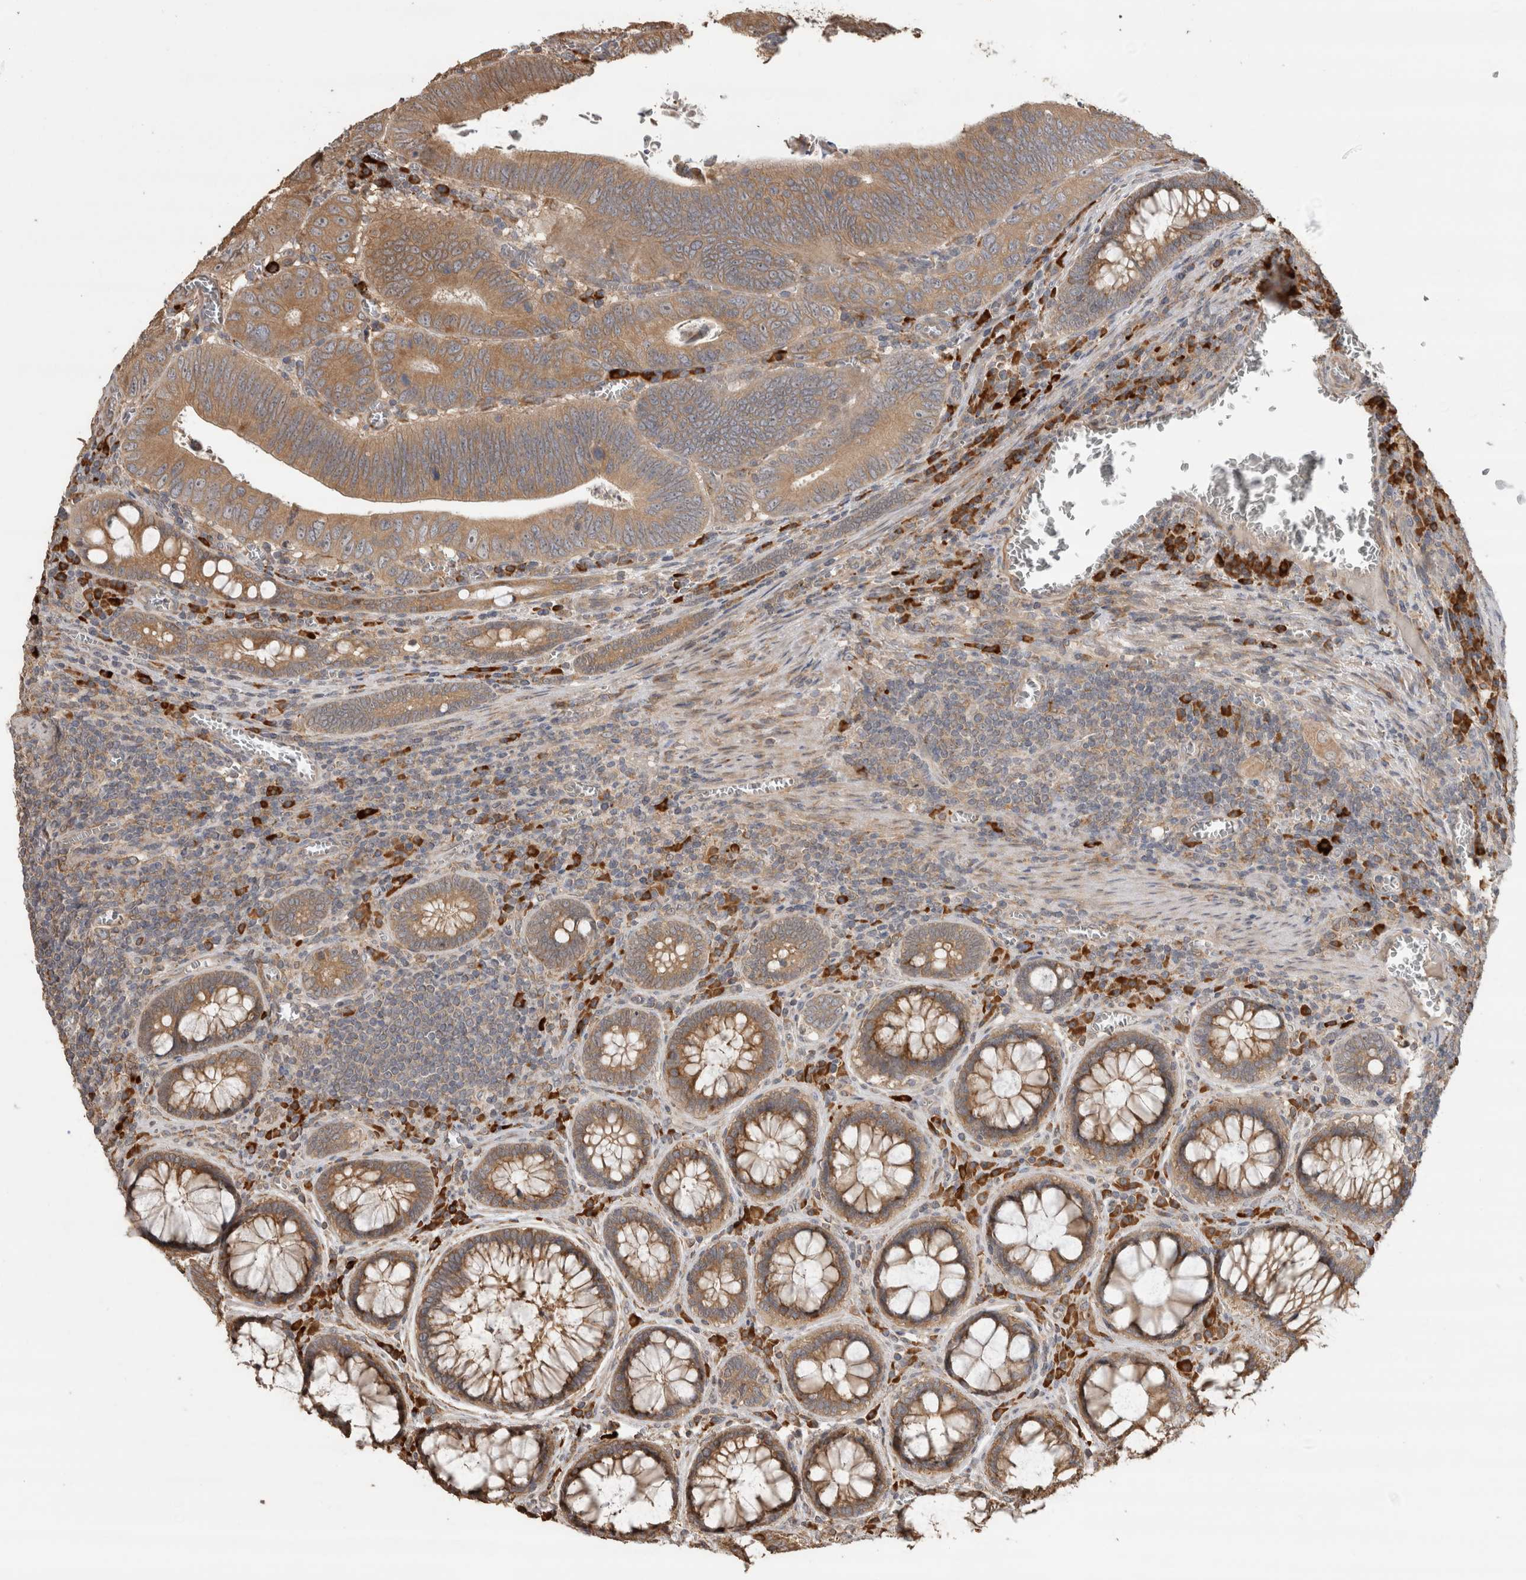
{"staining": {"intensity": "moderate", "quantity": ">75%", "location": "cytoplasmic/membranous"}, "tissue": "colorectal cancer", "cell_type": "Tumor cells", "image_type": "cancer", "snomed": [{"axis": "morphology", "description": "Inflammation, NOS"}, {"axis": "morphology", "description": "Adenocarcinoma, NOS"}, {"axis": "topography", "description": "Colon"}], "caption": "Colorectal cancer (adenocarcinoma) stained with DAB (3,3'-diaminobenzidine) immunohistochemistry exhibits medium levels of moderate cytoplasmic/membranous positivity in about >75% of tumor cells.", "gene": "TBCE", "patient": {"sex": "male", "age": 72}}